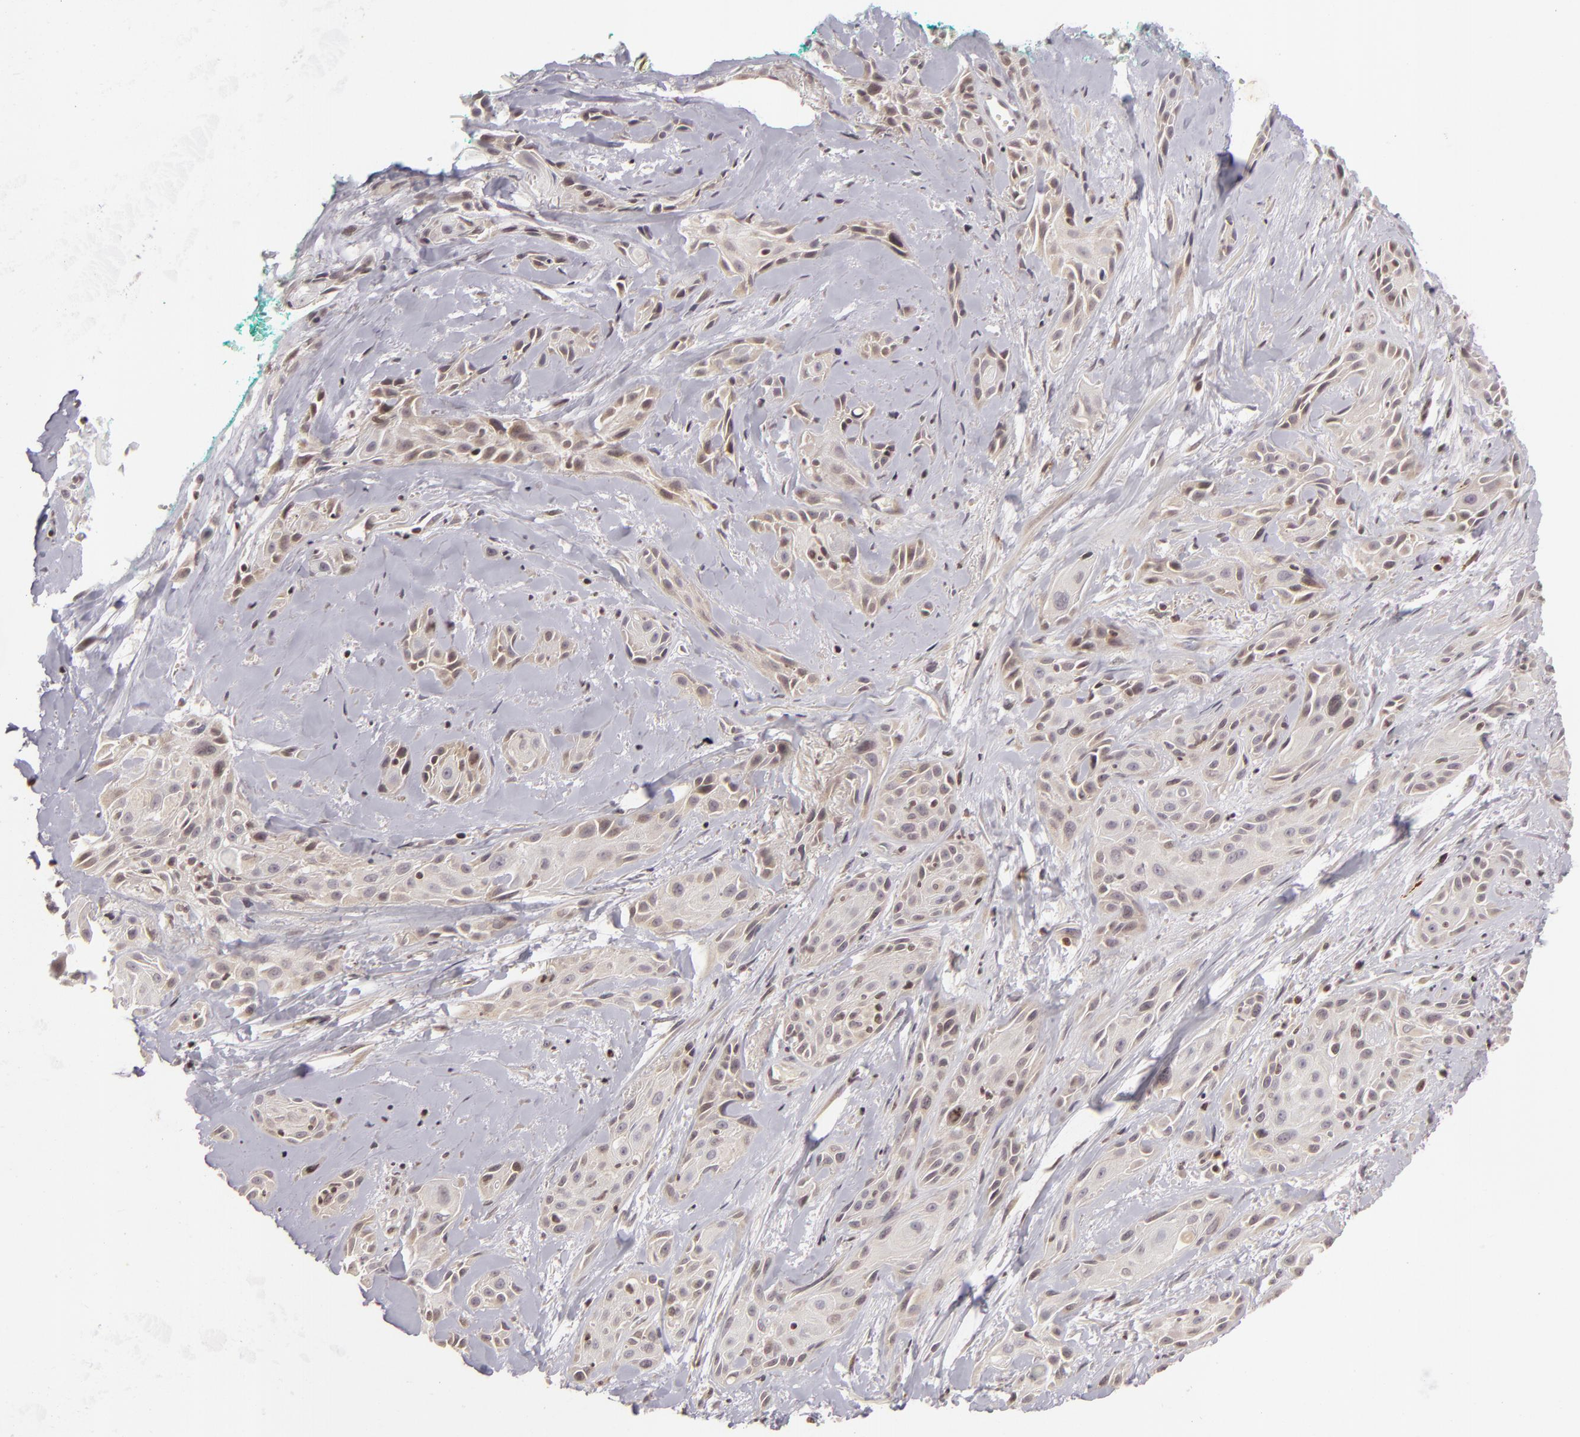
{"staining": {"intensity": "weak", "quantity": "<25%", "location": "nuclear"}, "tissue": "skin cancer", "cell_type": "Tumor cells", "image_type": "cancer", "snomed": [{"axis": "morphology", "description": "Squamous cell carcinoma, NOS"}, {"axis": "topography", "description": "Skin"}, {"axis": "topography", "description": "Anal"}], "caption": "Immunohistochemistry (IHC) micrograph of skin cancer (squamous cell carcinoma) stained for a protein (brown), which reveals no staining in tumor cells. (DAB IHC visualized using brightfield microscopy, high magnification).", "gene": "AKAP6", "patient": {"sex": "male", "age": 64}}